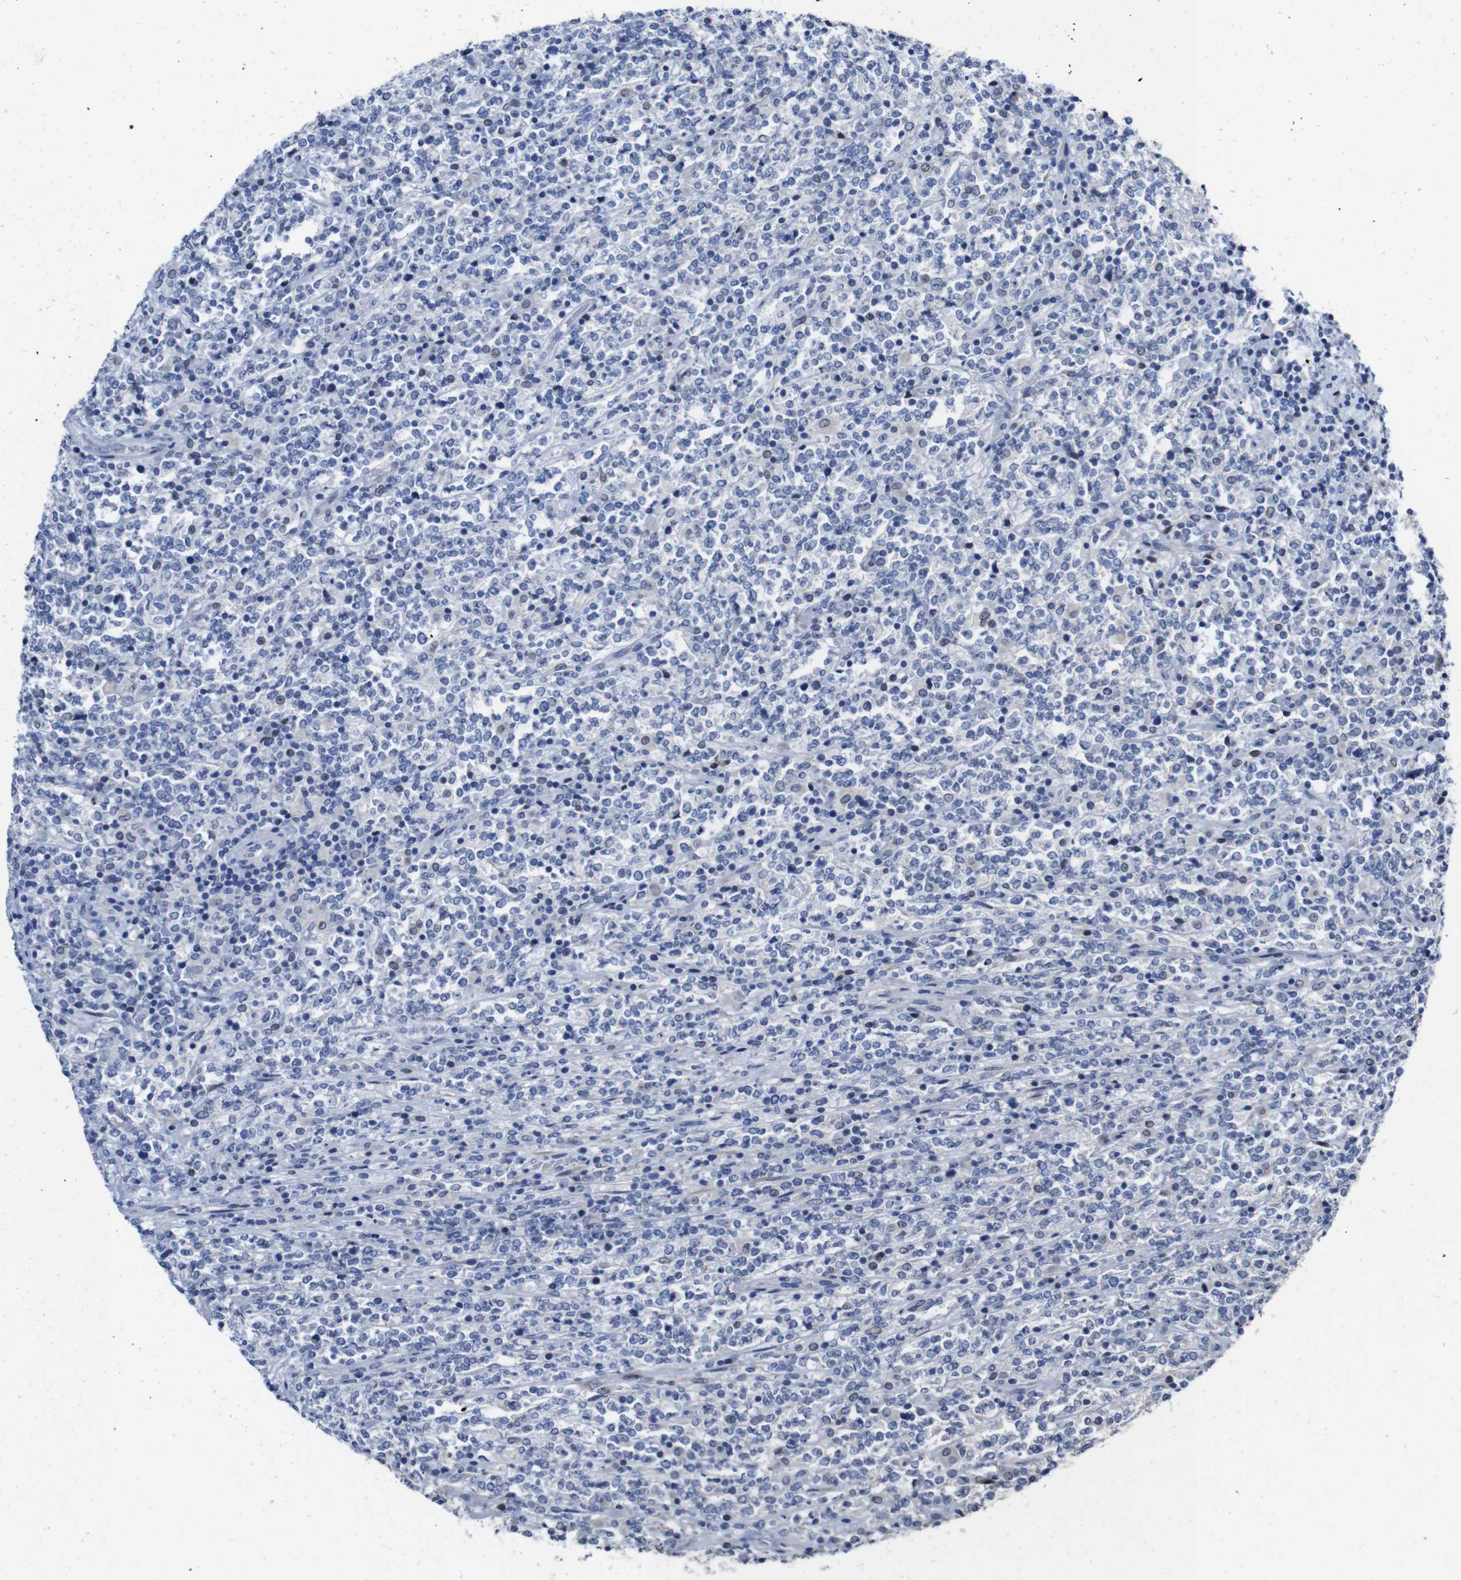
{"staining": {"intensity": "weak", "quantity": "<25%", "location": "nuclear"}, "tissue": "lymphoma", "cell_type": "Tumor cells", "image_type": "cancer", "snomed": [{"axis": "morphology", "description": "Malignant lymphoma, non-Hodgkin's type, High grade"}, {"axis": "topography", "description": "Soft tissue"}], "caption": "This histopathology image is of malignant lymphoma, non-Hodgkin's type (high-grade) stained with immunohistochemistry (IHC) to label a protein in brown with the nuclei are counter-stained blue. There is no expression in tumor cells.", "gene": "TCEAL9", "patient": {"sex": "male", "age": 18}}